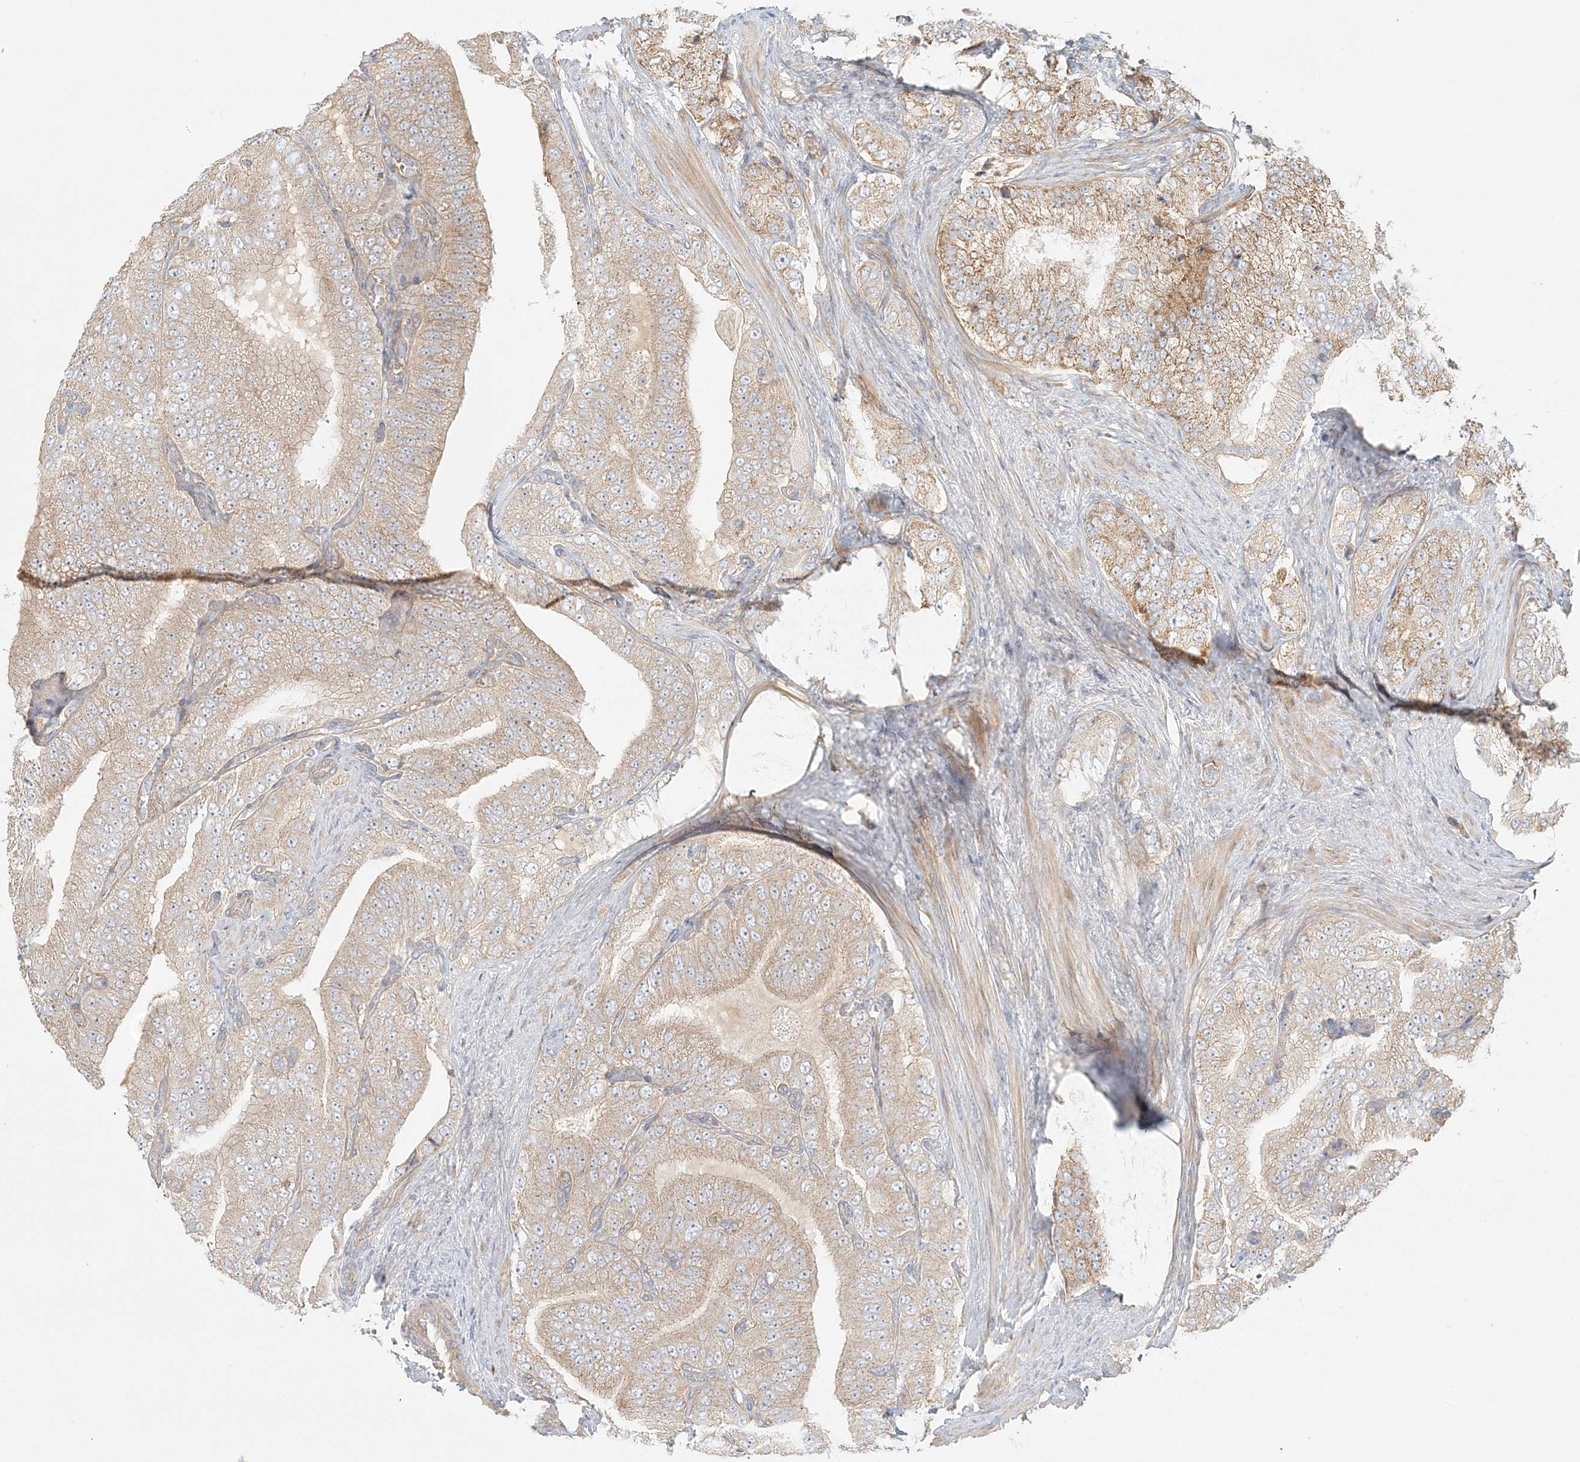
{"staining": {"intensity": "weak", "quantity": "25%-75%", "location": "cytoplasmic/membranous"}, "tissue": "prostate cancer", "cell_type": "Tumor cells", "image_type": "cancer", "snomed": [{"axis": "morphology", "description": "Adenocarcinoma, High grade"}, {"axis": "topography", "description": "Prostate"}], "caption": "The histopathology image demonstrates immunohistochemical staining of prostate high-grade adenocarcinoma. There is weak cytoplasmic/membranous positivity is appreciated in about 25%-75% of tumor cells. (DAB = brown stain, brightfield microscopy at high magnification).", "gene": "KIAA0232", "patient": {"sex": "male", "age": 58}}